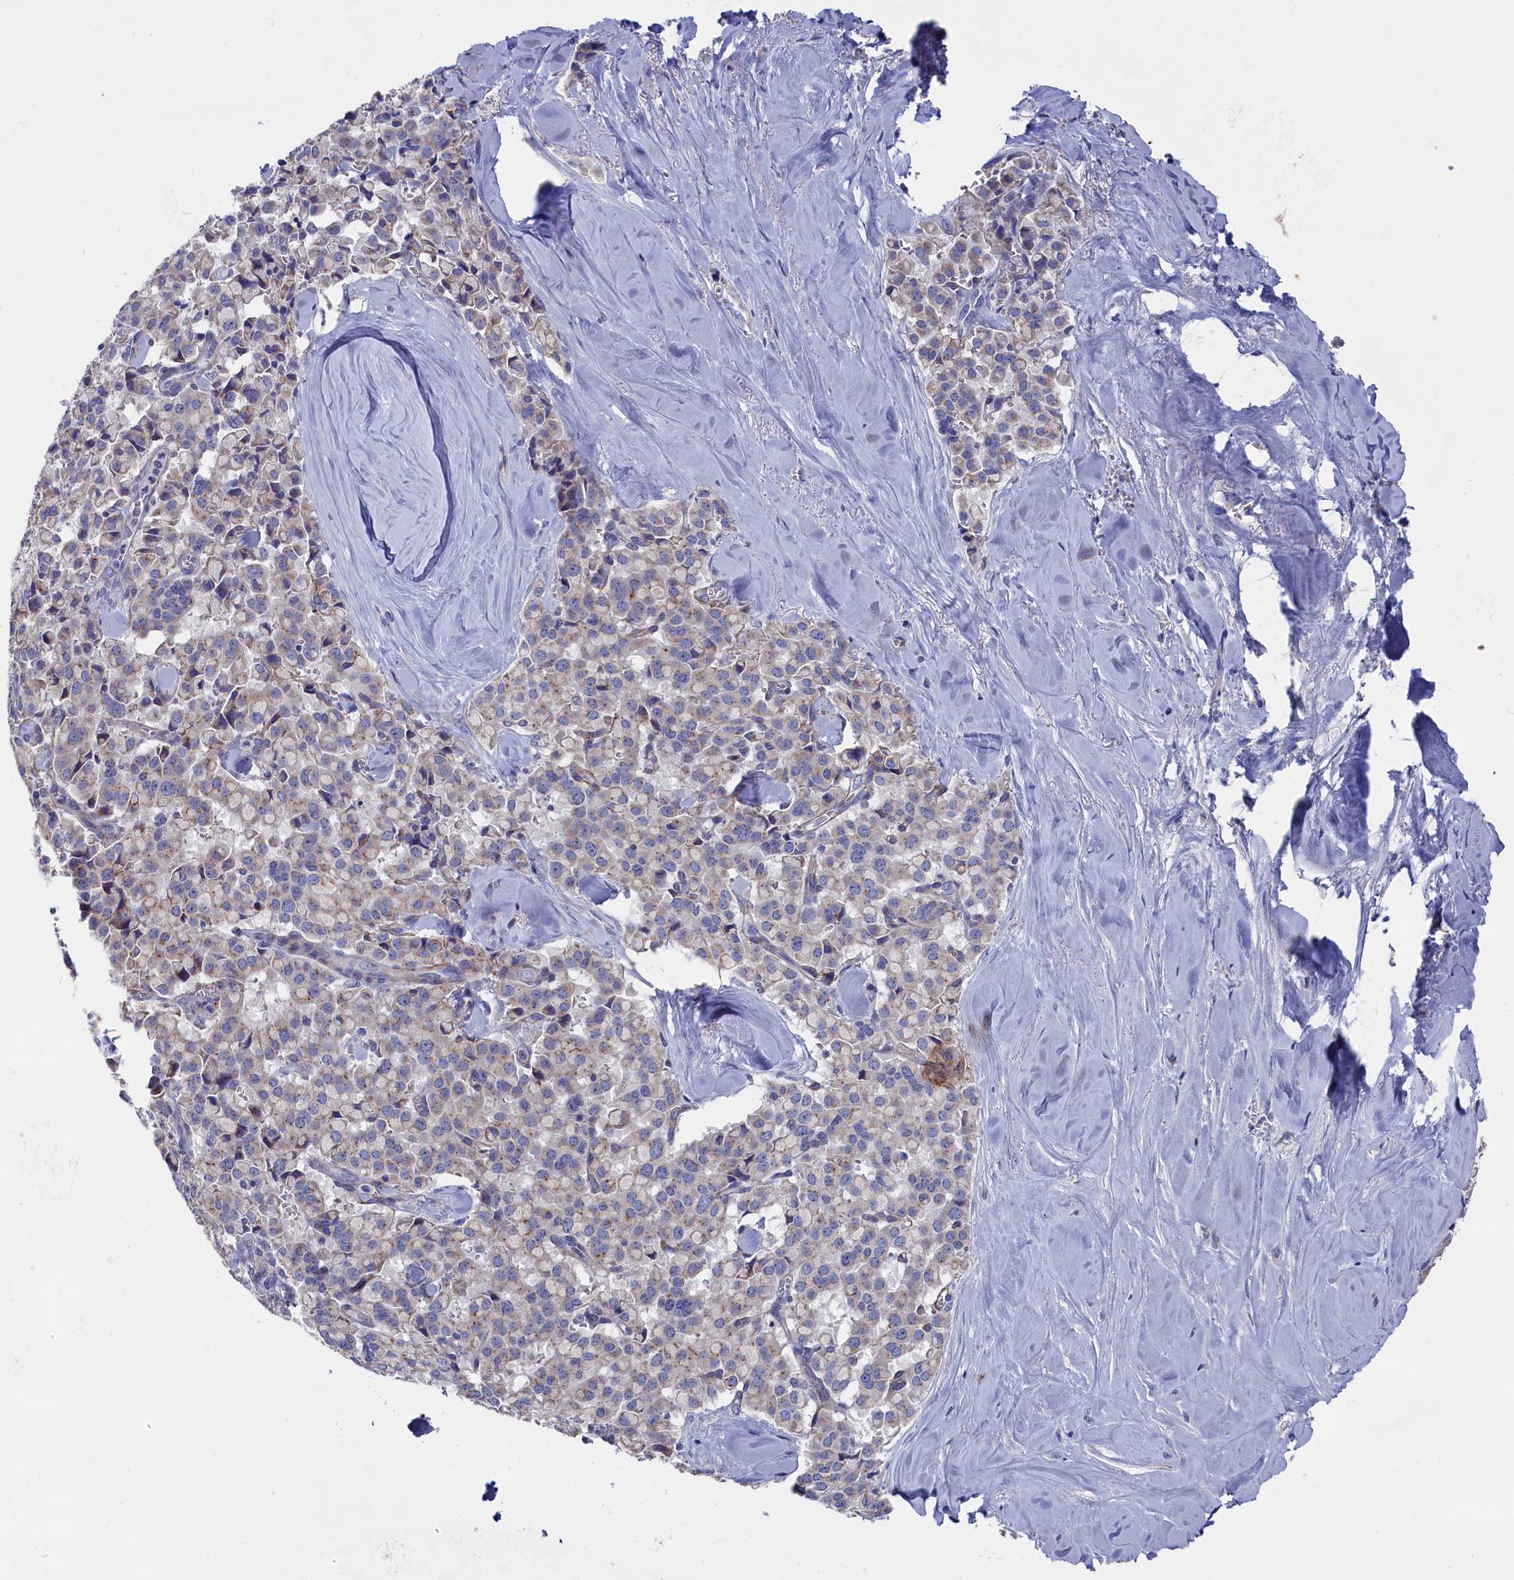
{"staining": {"intensity": "negative", "quantity": "none", "location": "none"}, "tissue": "pancreatic cancer", "cell_type": "Tumor cells", "image_type": "cancer", "snomed": [{"axis": "morphology", "description": "Adenocarcinoma, NOS"}, {"axis": "topography", "description": "Pancreas"}], "caption": "Immunohistochemistry (IHC) of pancreatic cancer displays no staining in tumor cells.", "gene": "GPR108", "patient": {"sex": "male", "age": 65}}